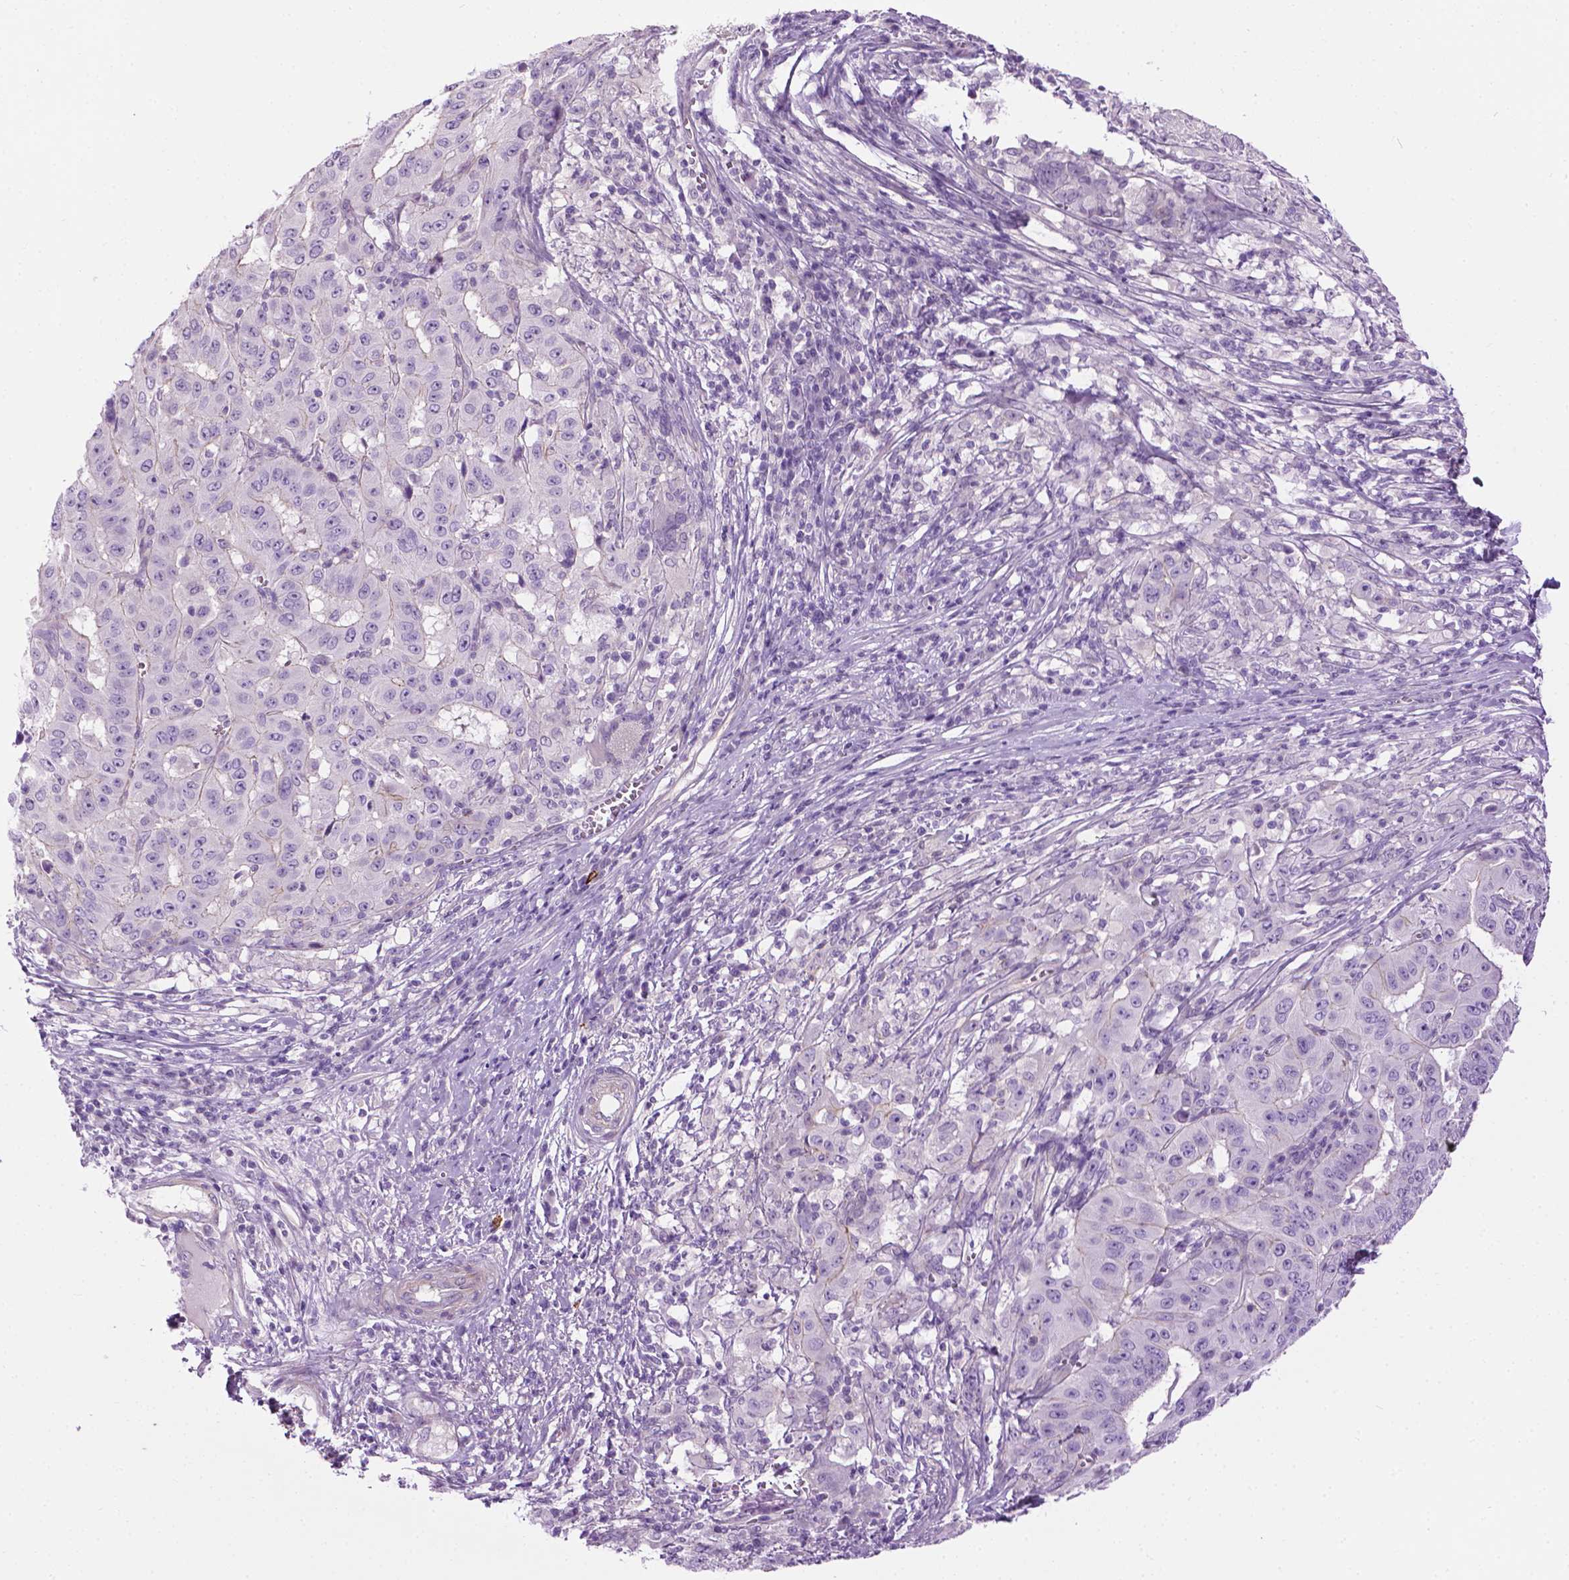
{"staining": {"intensity": "negative", "quantity": "none", "location": "none"}, "tissue": "pancreatic cancer", "cell_type": "Tumor cells", "image_type": "cancer", "snomed": [{"axis": "morphology", "description": "Adenocarcinoma, NOS"}, {"axis": "topography", "description": "Pancreas"}], "caption": "IHC photomicrograph of neoplastic tissue: pancreatic adenocarcinoma stained with DAB (3,3'-diaminobenzidine) displays no significant protein staining in tumor cells.", "gene": "SPECC1L", "patient": {"sex": "male", "age": 63}}